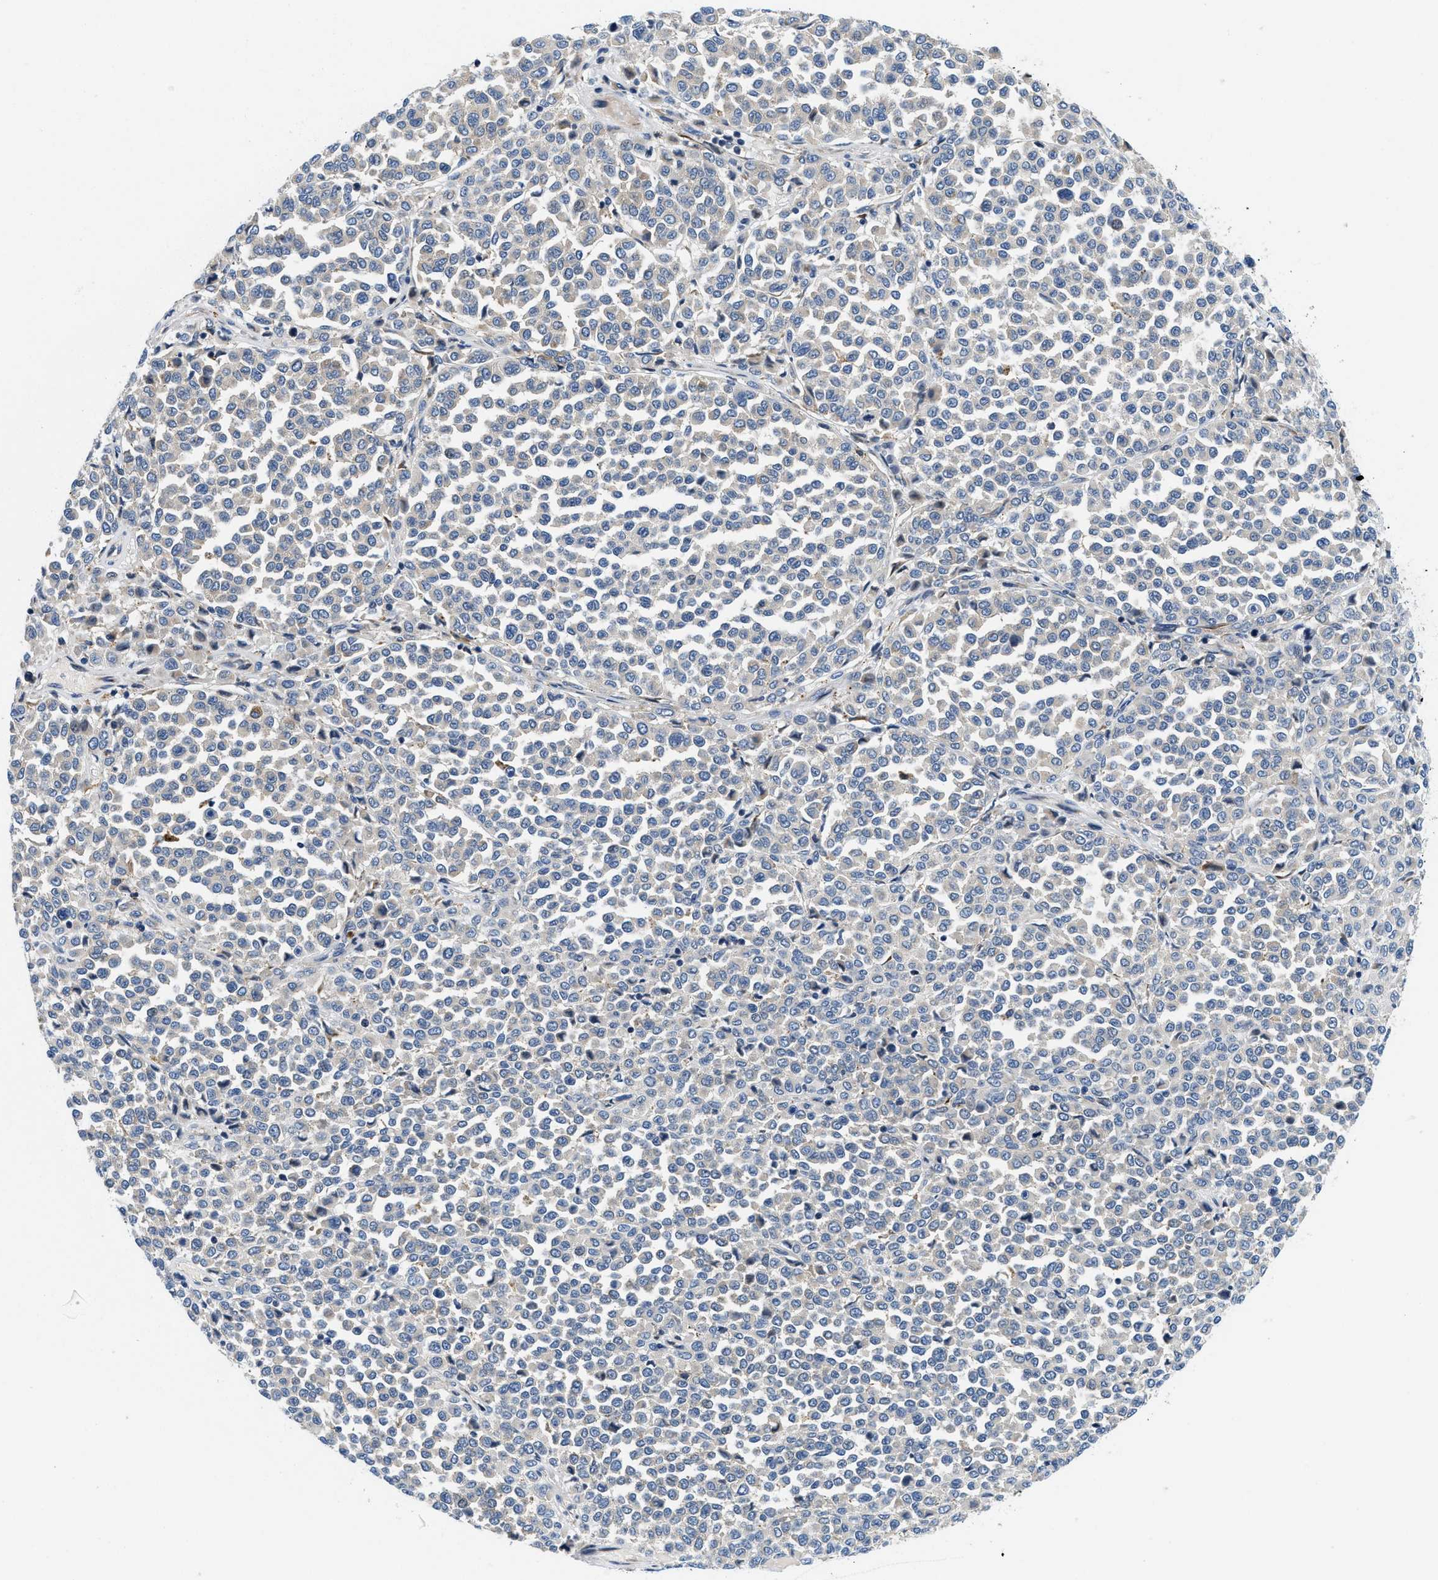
{"staining": {"intensity": "negative", "quantity": "none", "location": "none"}, "tissue": "melanoma", "cell_type": "Tumor cells", "image_type": "cancer", "snomed": [{"axis": "morphology", "description": "Malignant melanoma, Metastatic site"}, {"axis": "topography", "description": "Pancreas"}], "caption": "High magnification brightfield microscopy of melanoma stained with DAB (brown) and counterstained with hematoxylin (blue): tumor cells show no significant staining. Brightfield microscopy of immunohistochemistry (IHC) stained with DAB (3,3'-diaminobenzidine) (brown) and hematoxylin (blue), captured at high magnification.", "gene": "IKBKE", "patient": {"sex": "female", "age": 30}}